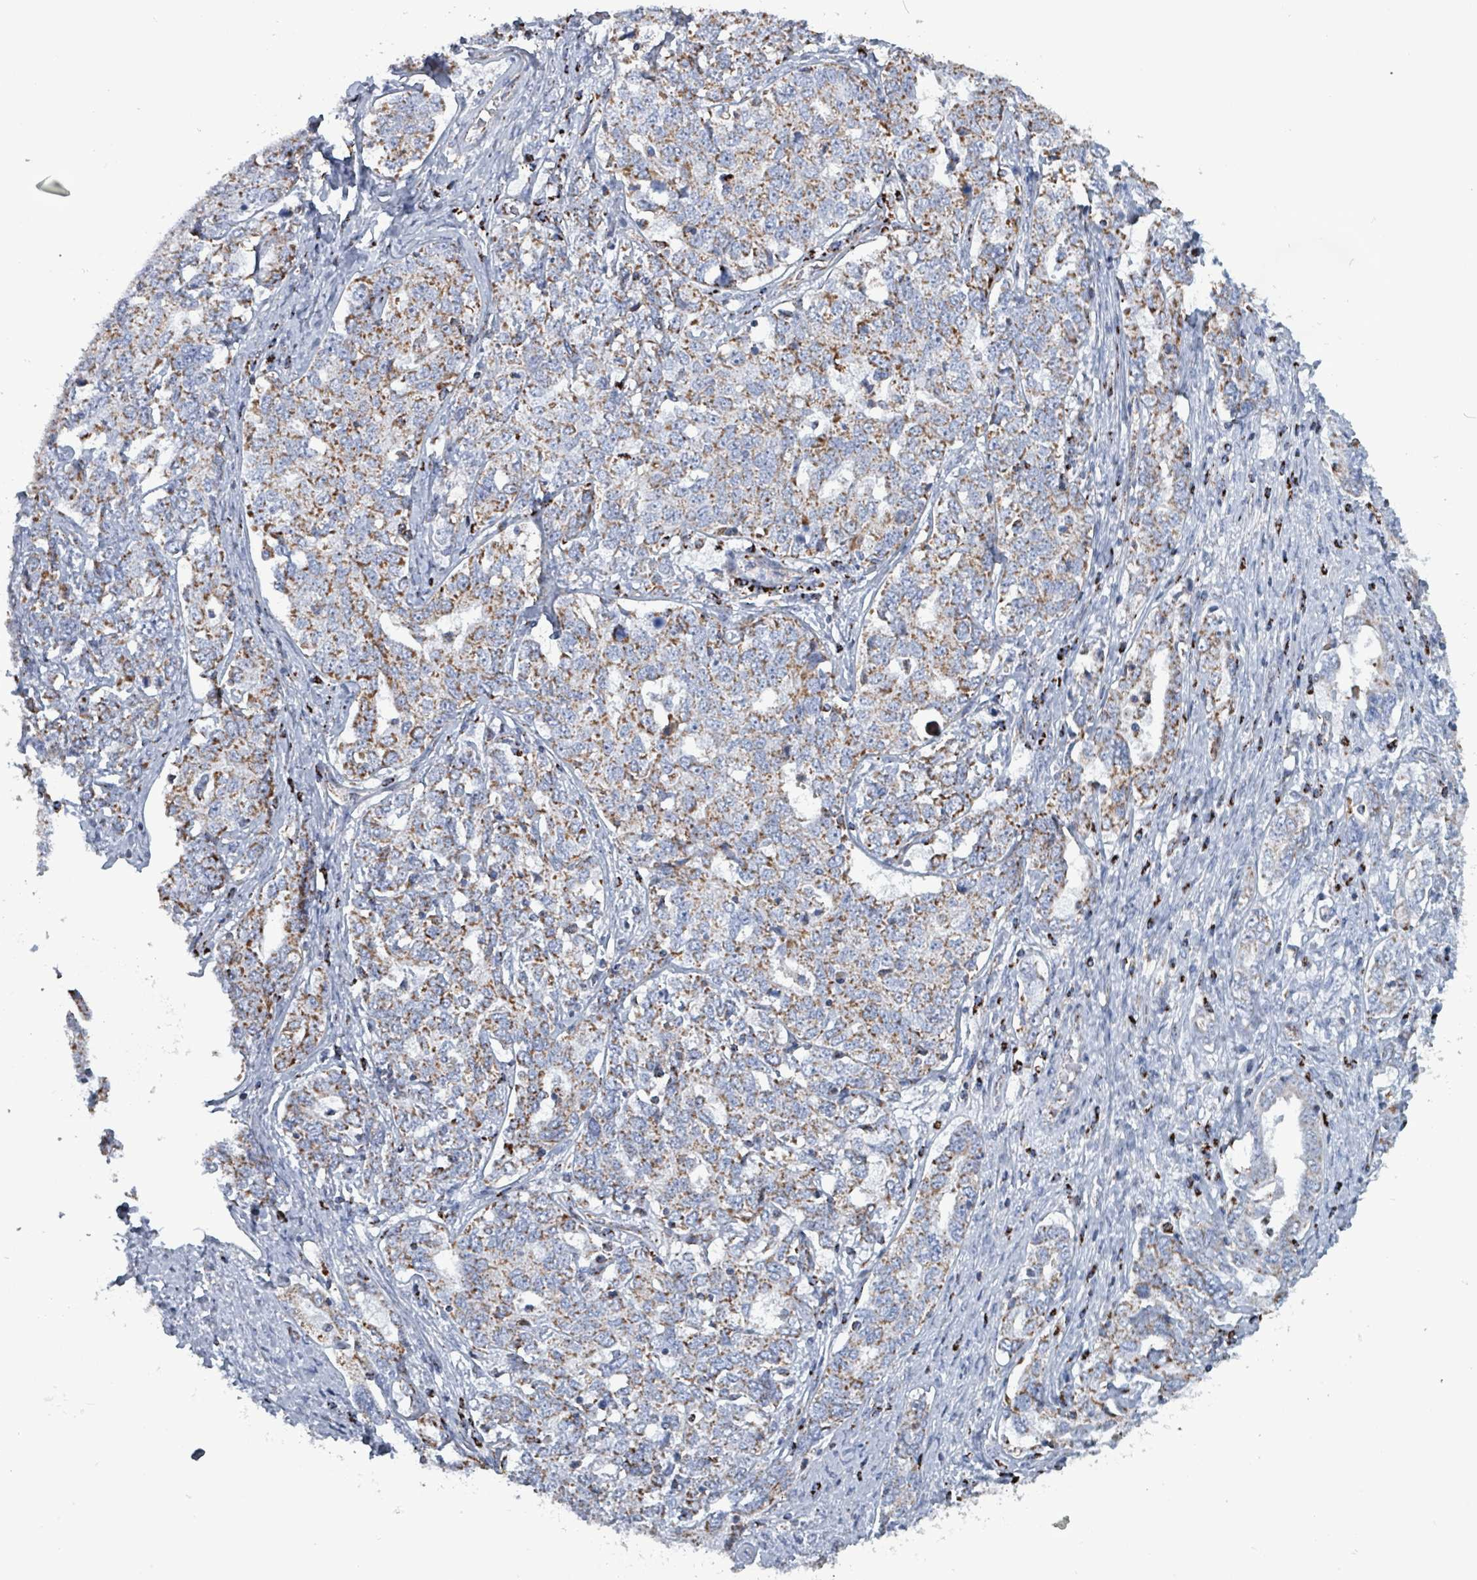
{"staining": {"intensity": "moderate", "quantity": ">75%", "location": "cytoplasmic/membranous"}, "tissue": "ovarian cancer", "cell_type": "Tumor cells", "image_type": "cancer", "snomed": [{"axis": "morphology", "description": "Carcinoma, endometroid"}, {"axis": "topography", "description": "Ovary"}], "caption": "Ovarian endometroid carcinoma stained with immunohistochemistry displays moderate cytoplasmic/membranous staining in approximately >75% of tumor cells.", "gene": "IDH3B", "patient": {"sex": "female", "age": 62}}